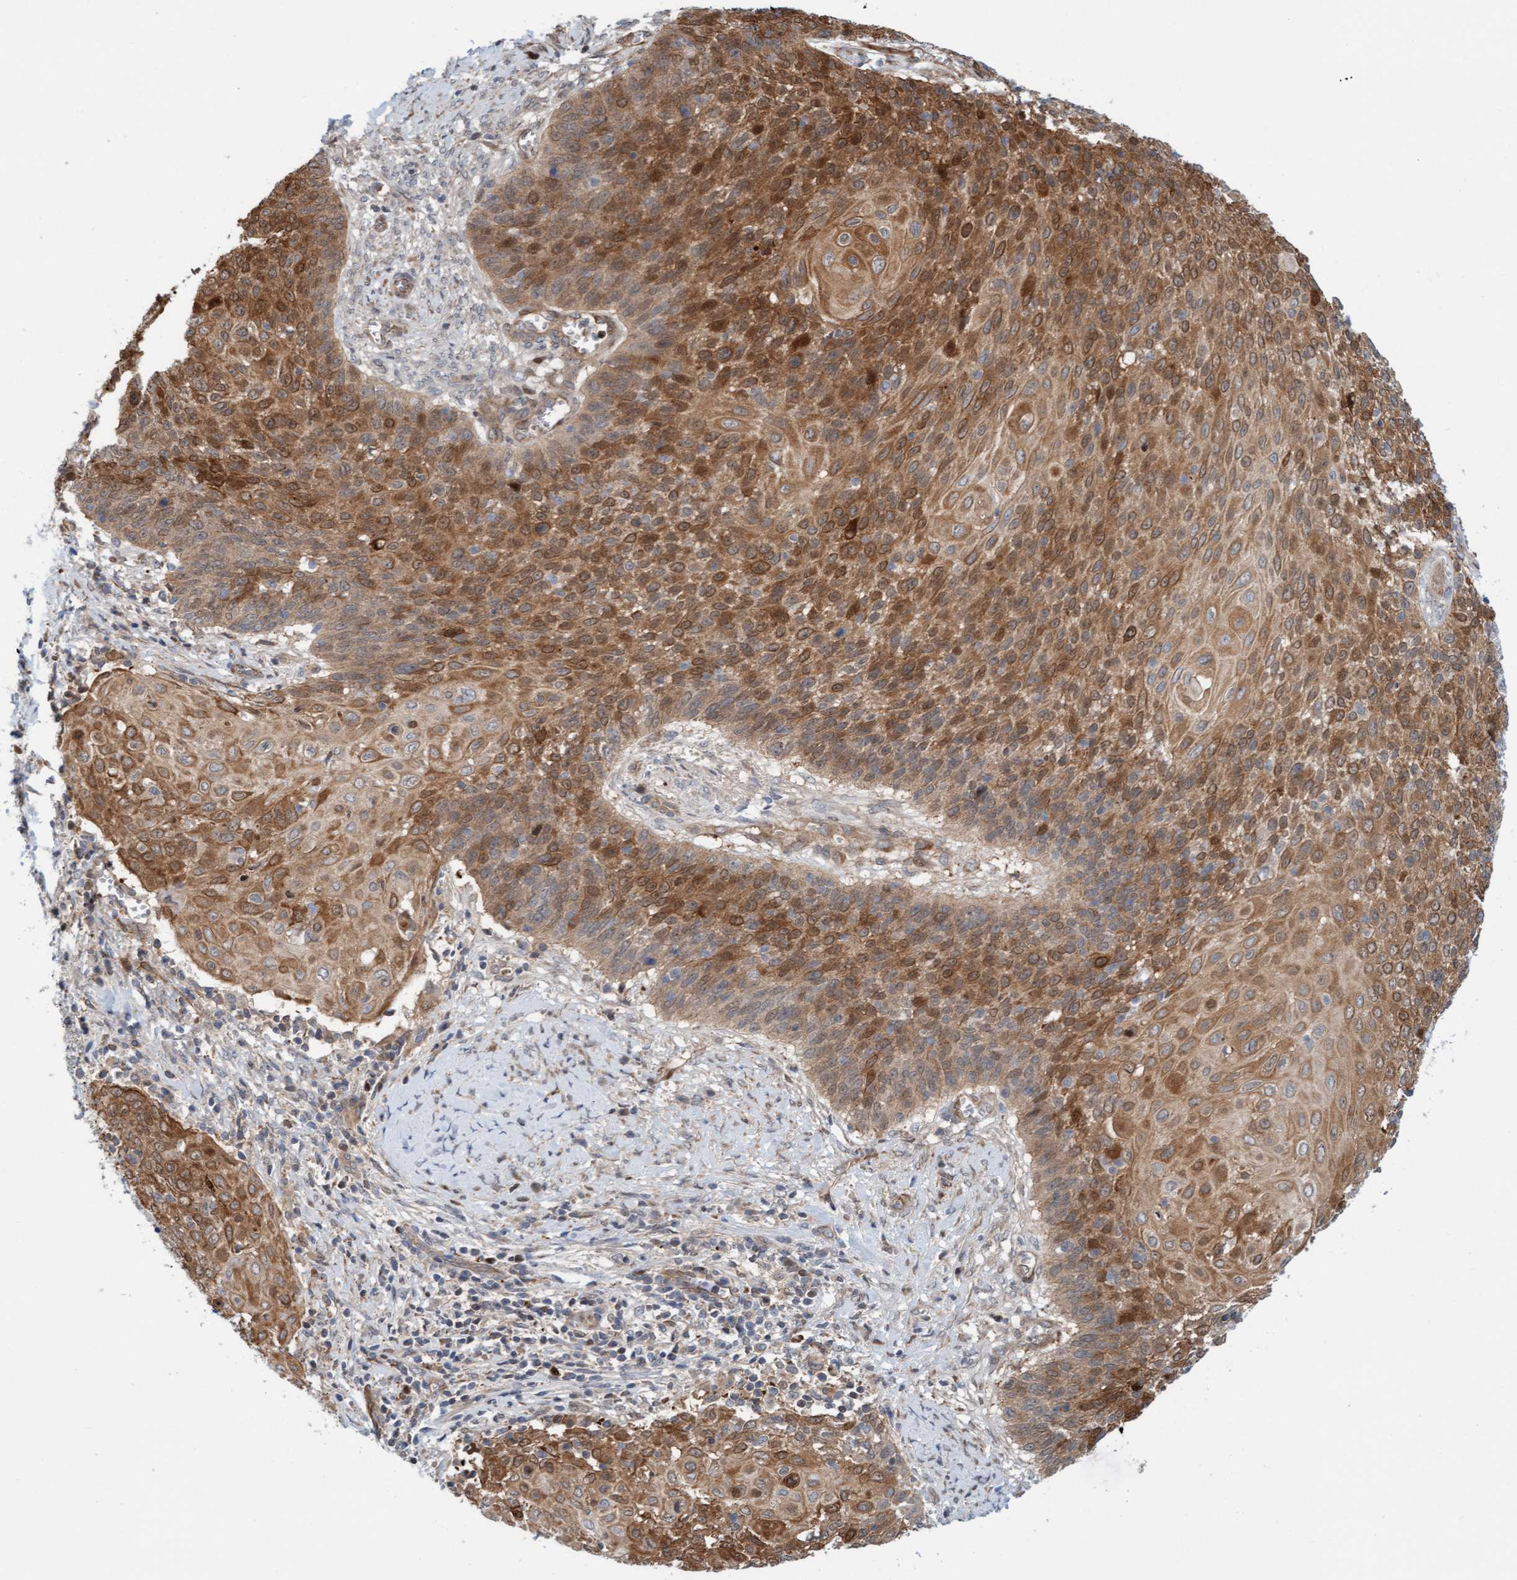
{"staining": {"intensity": "moderate", "quantity": ">75%", "location": "cytoplasmic/membranous,nuclear"}, "tissue": "cervical cancer", "cell_type": "Tumor cells", "image_type": "cancer", "snomed": [{"axis": "morphology", "description": "Squamous cell carcinoma, NOS"}, {"axis": "topography", "description": "Cervix"}], "caption": "Cervical cancer was stained to show a protein in brown. There is medium levels of moderate cytoplasmic/membranous and nuclear expression in about >75% of tumor cells. (Stains: DAB (3,3'-diaminobenzidine) in brown, nuclei in blue, Microscopy: brightfield microscopy at high magnification).", "gene": "EIF4EBP1", "patient": {"sex": "female", "age": 39}}